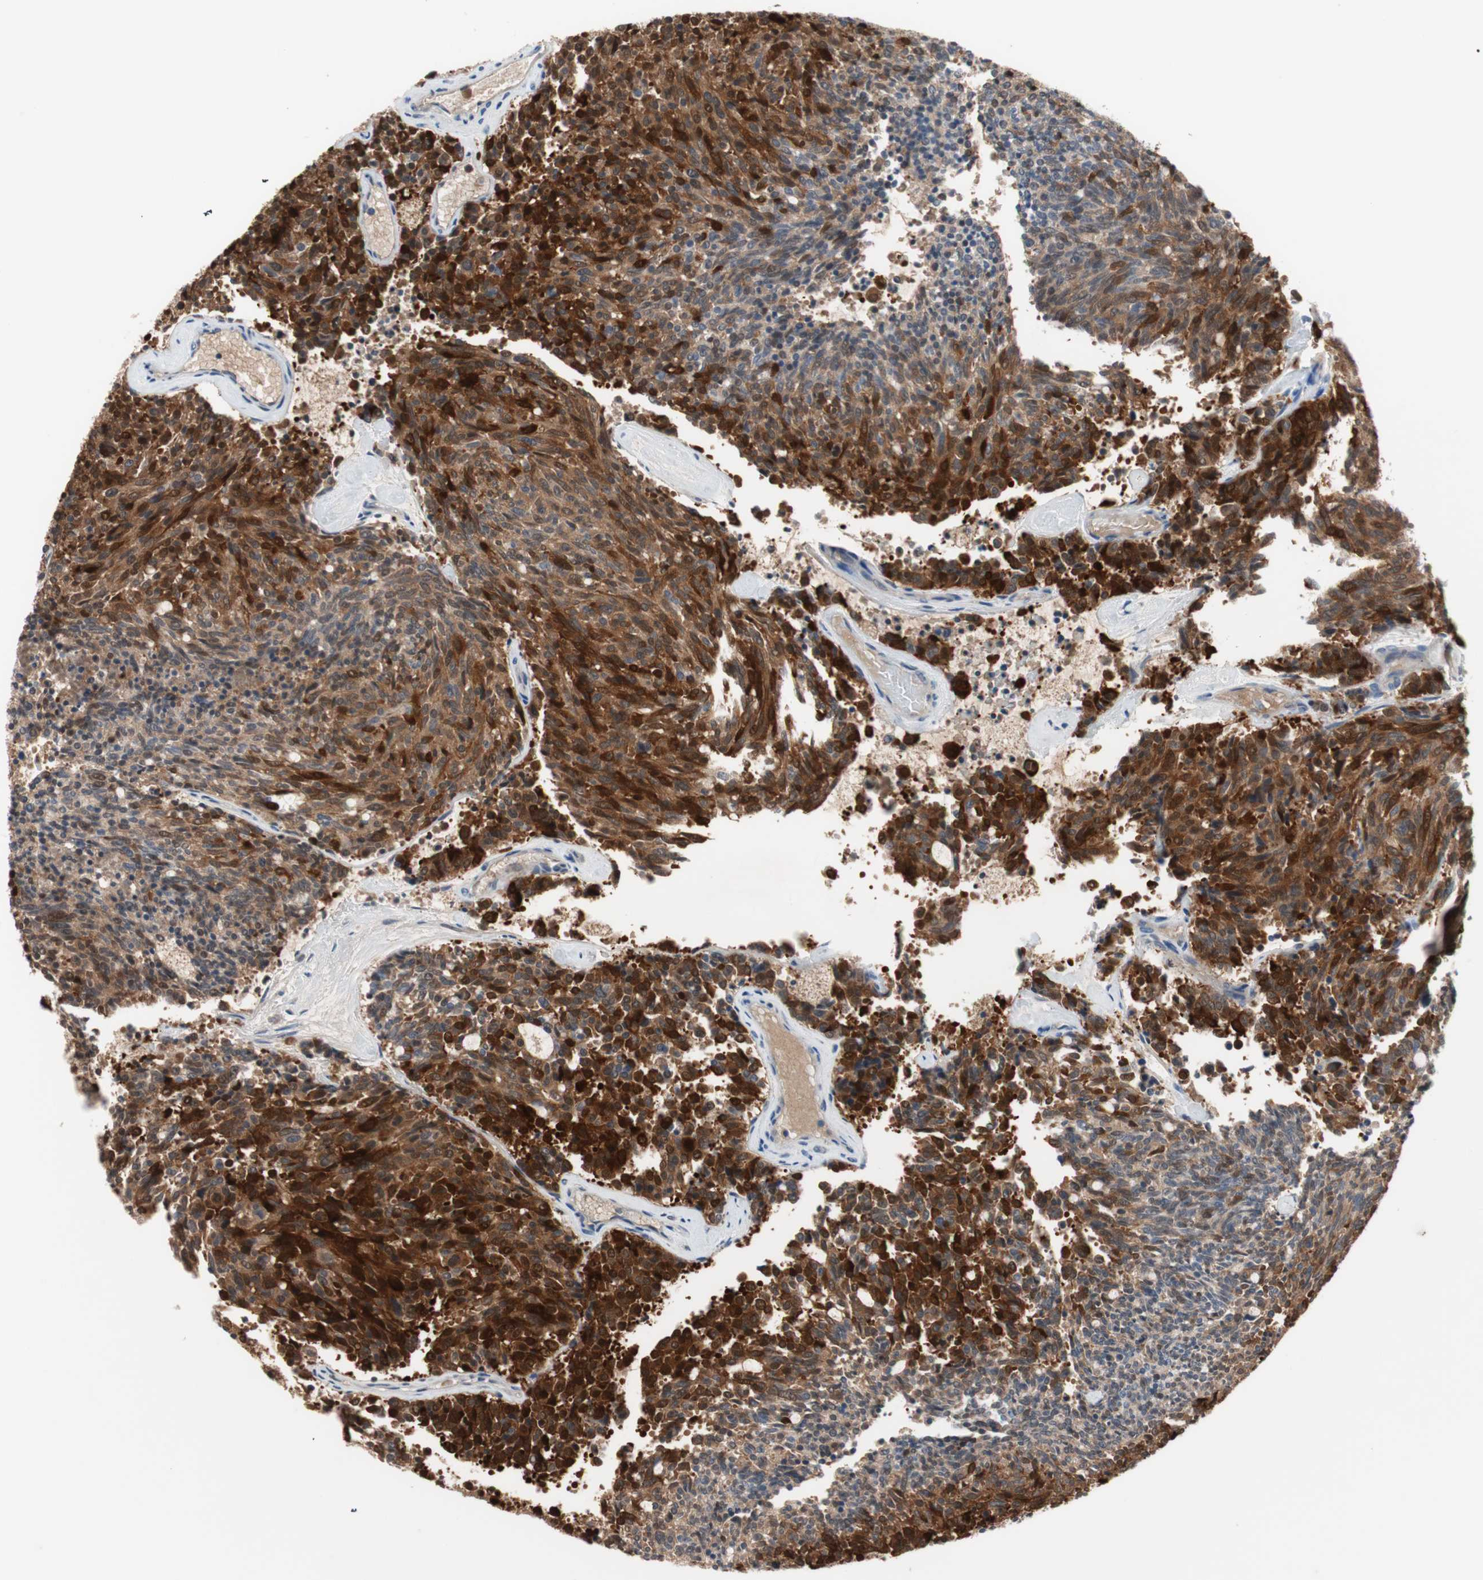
{"staining": {"intensity": "strong", "quantity": ">75%", "location": "cytoplasmic/membranous,nuclear"}, "tissue": "carcinoid", "cell_type": "Tumor cells", "image_type": "cancer", "snomed": [{"axis": "morphology", "description": "Carcinoid, malignant, NOS"}, {"axis": "topography", "description": "Pancreas"}], "caption": "Immunohistochemical staining of human carcinoid (malignant) exhibits high levels of strong cytoplasmic/membranous and nuclear expression in about >75% of tumor cells.", "gene": "PDZK1", "patient": {"sex": "female", "age": 54}}